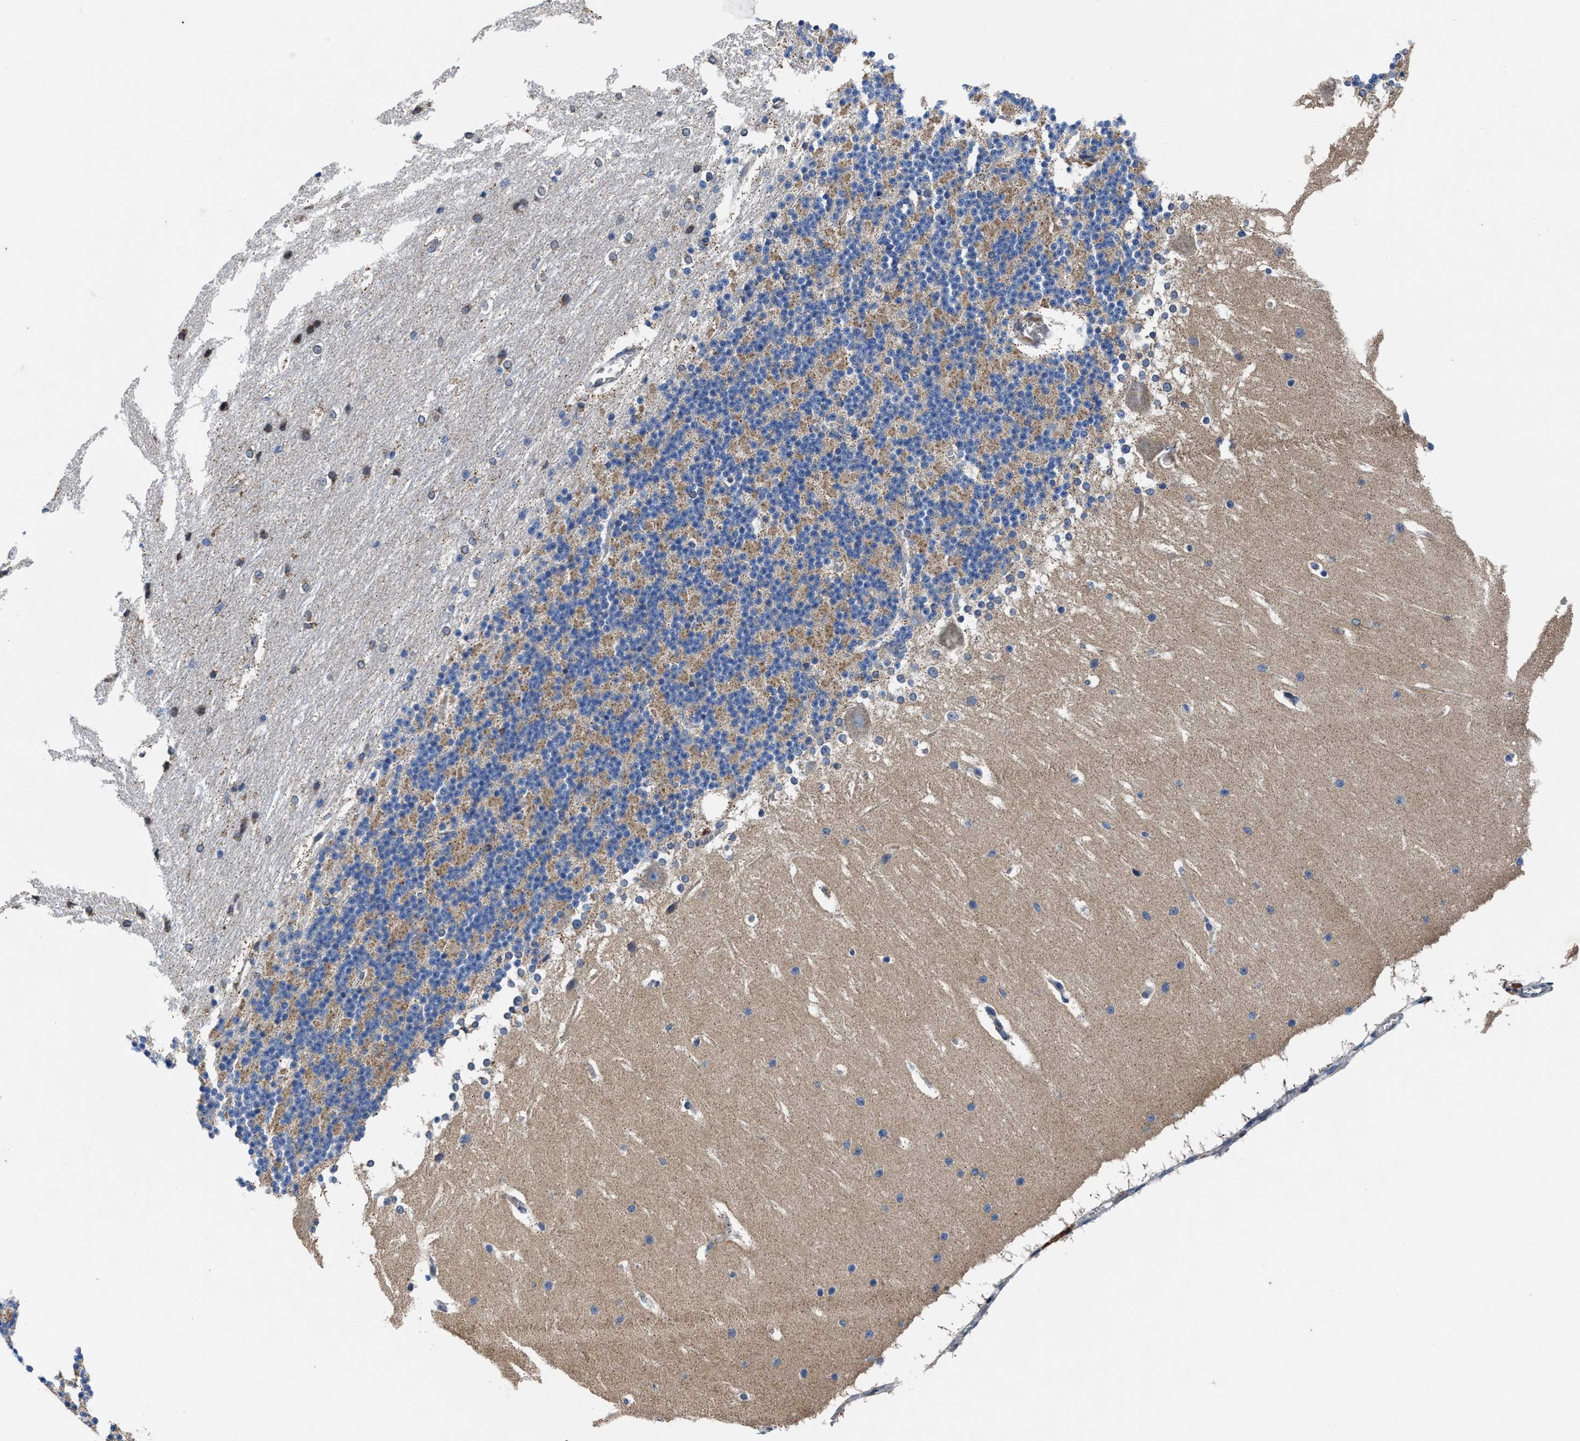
{"staining": {"intensity": "moderate", "quantity": "25%-75%", "location": "cytoplasmic/membranous"}, "tissue": "cerebellum", "cell_type": "Cells in granular layer", "image_type": "normal", "snomed": [{"axis": "morphology", "description": "Normal tissue, NOS"}, {"axis": "topography", "description": "Cerebellum"}], "caption": "Immunohistochemical staining of normal human cerebellum displays medium levels of moderate cytoplasmic/membranous positivity in approximately 25%-75% of cells in granular layer. The staining was performed using DAB (3,3'-diaminobenzidine), with brown indicating positive protein expression. Nuclei are stained blue with hematoxylin.", "gene": "CACNA1D", "patient": {"sex": "female", "age": 19}}